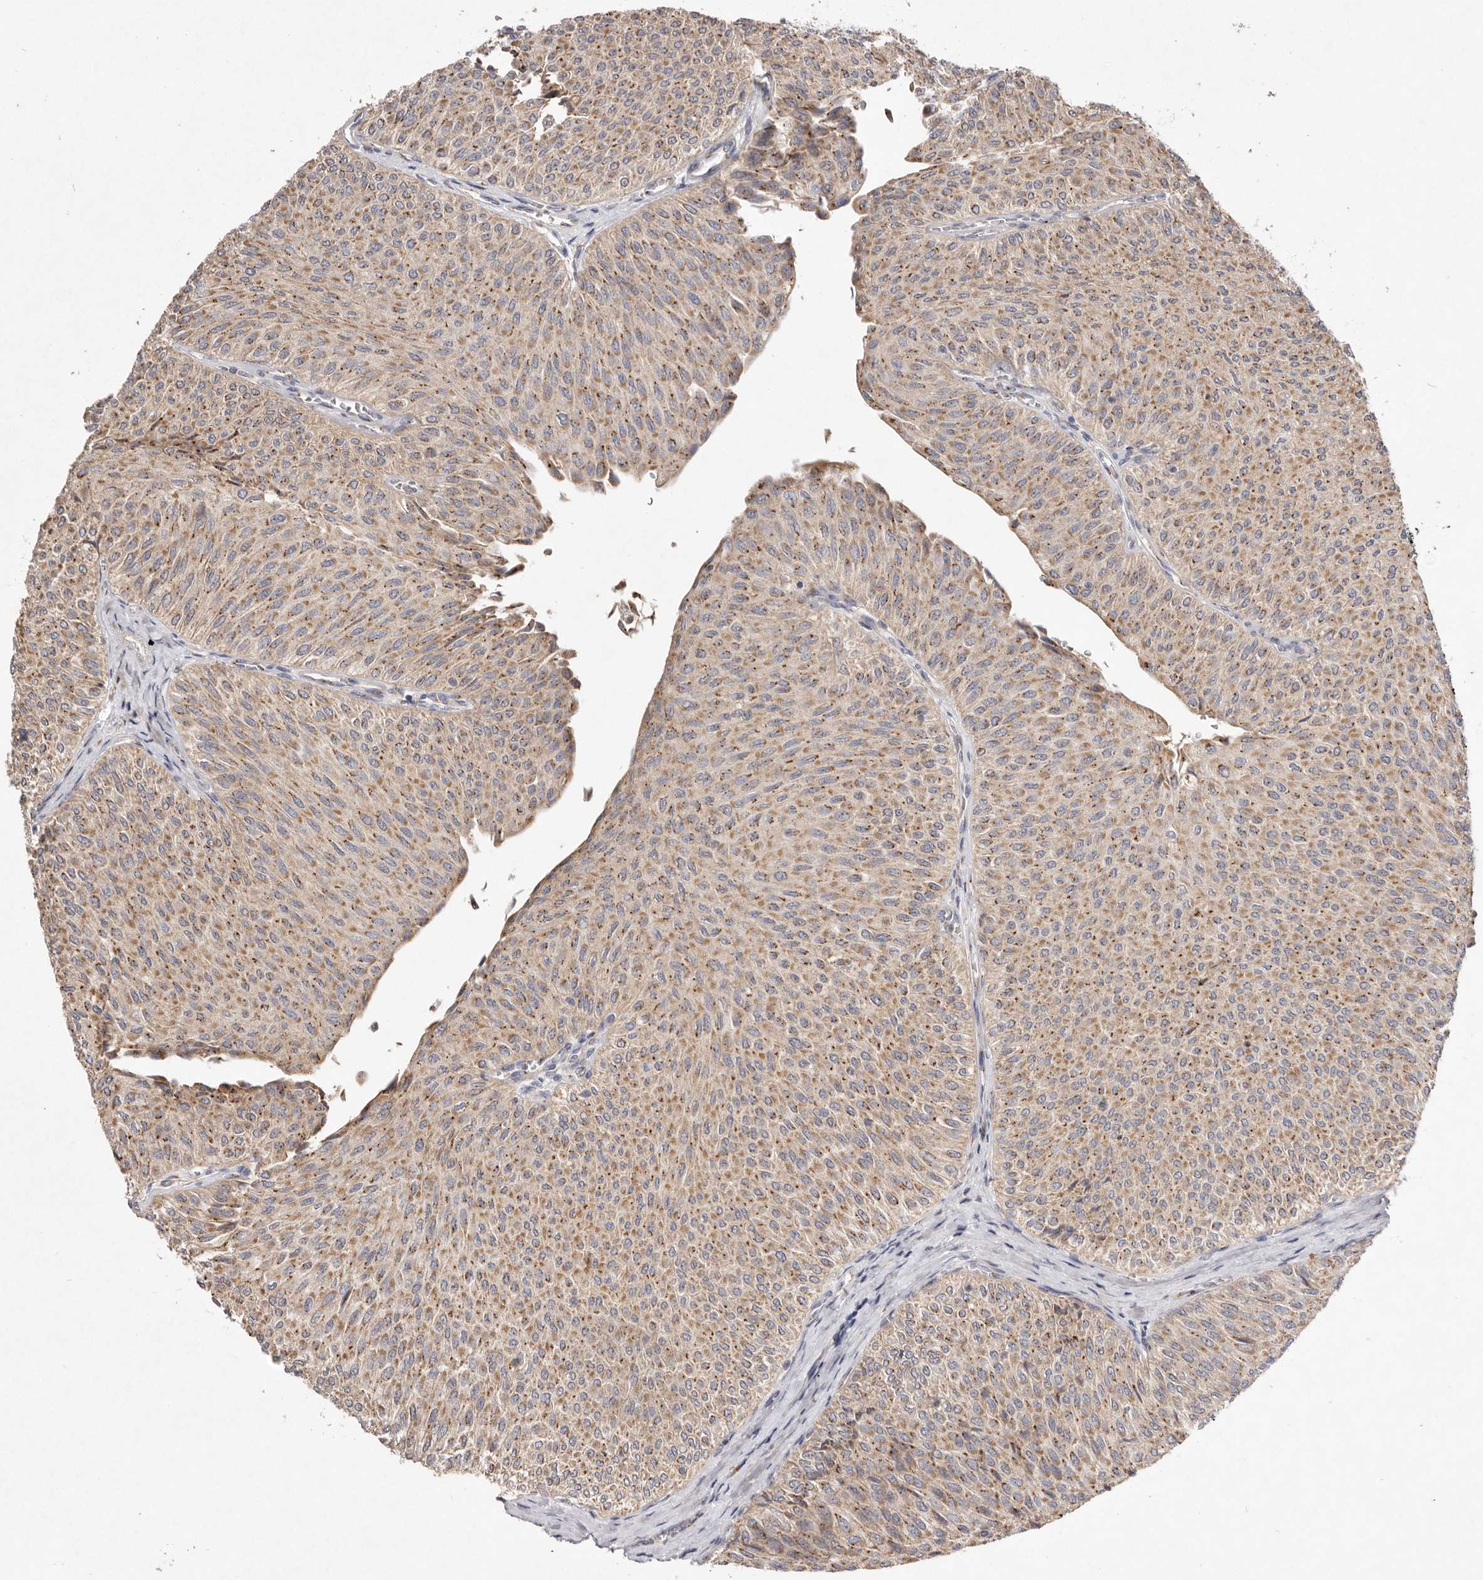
{"staining": {"intensity": "moderate", "quantity": ">75%", "location": "cytoplasmic/membranous"}, "tissue": "urothelial cancer", "cell_type": "Tumor cells", "image_type": "cancer", "snomed": [{"axis": "morphology", "description": "Urothelial carcinoma, Low grade"}, {"axis": "topography", "description": "Urinary bladder"}], "caption": "Urothelial cancer was stained to show a protein in brown. There is medium levels of moderate cytoplasmic/membranous positivity in about >75% of tumor cells.", "gene": "USP24", "patient": {"sex": "male", "age": 78}}